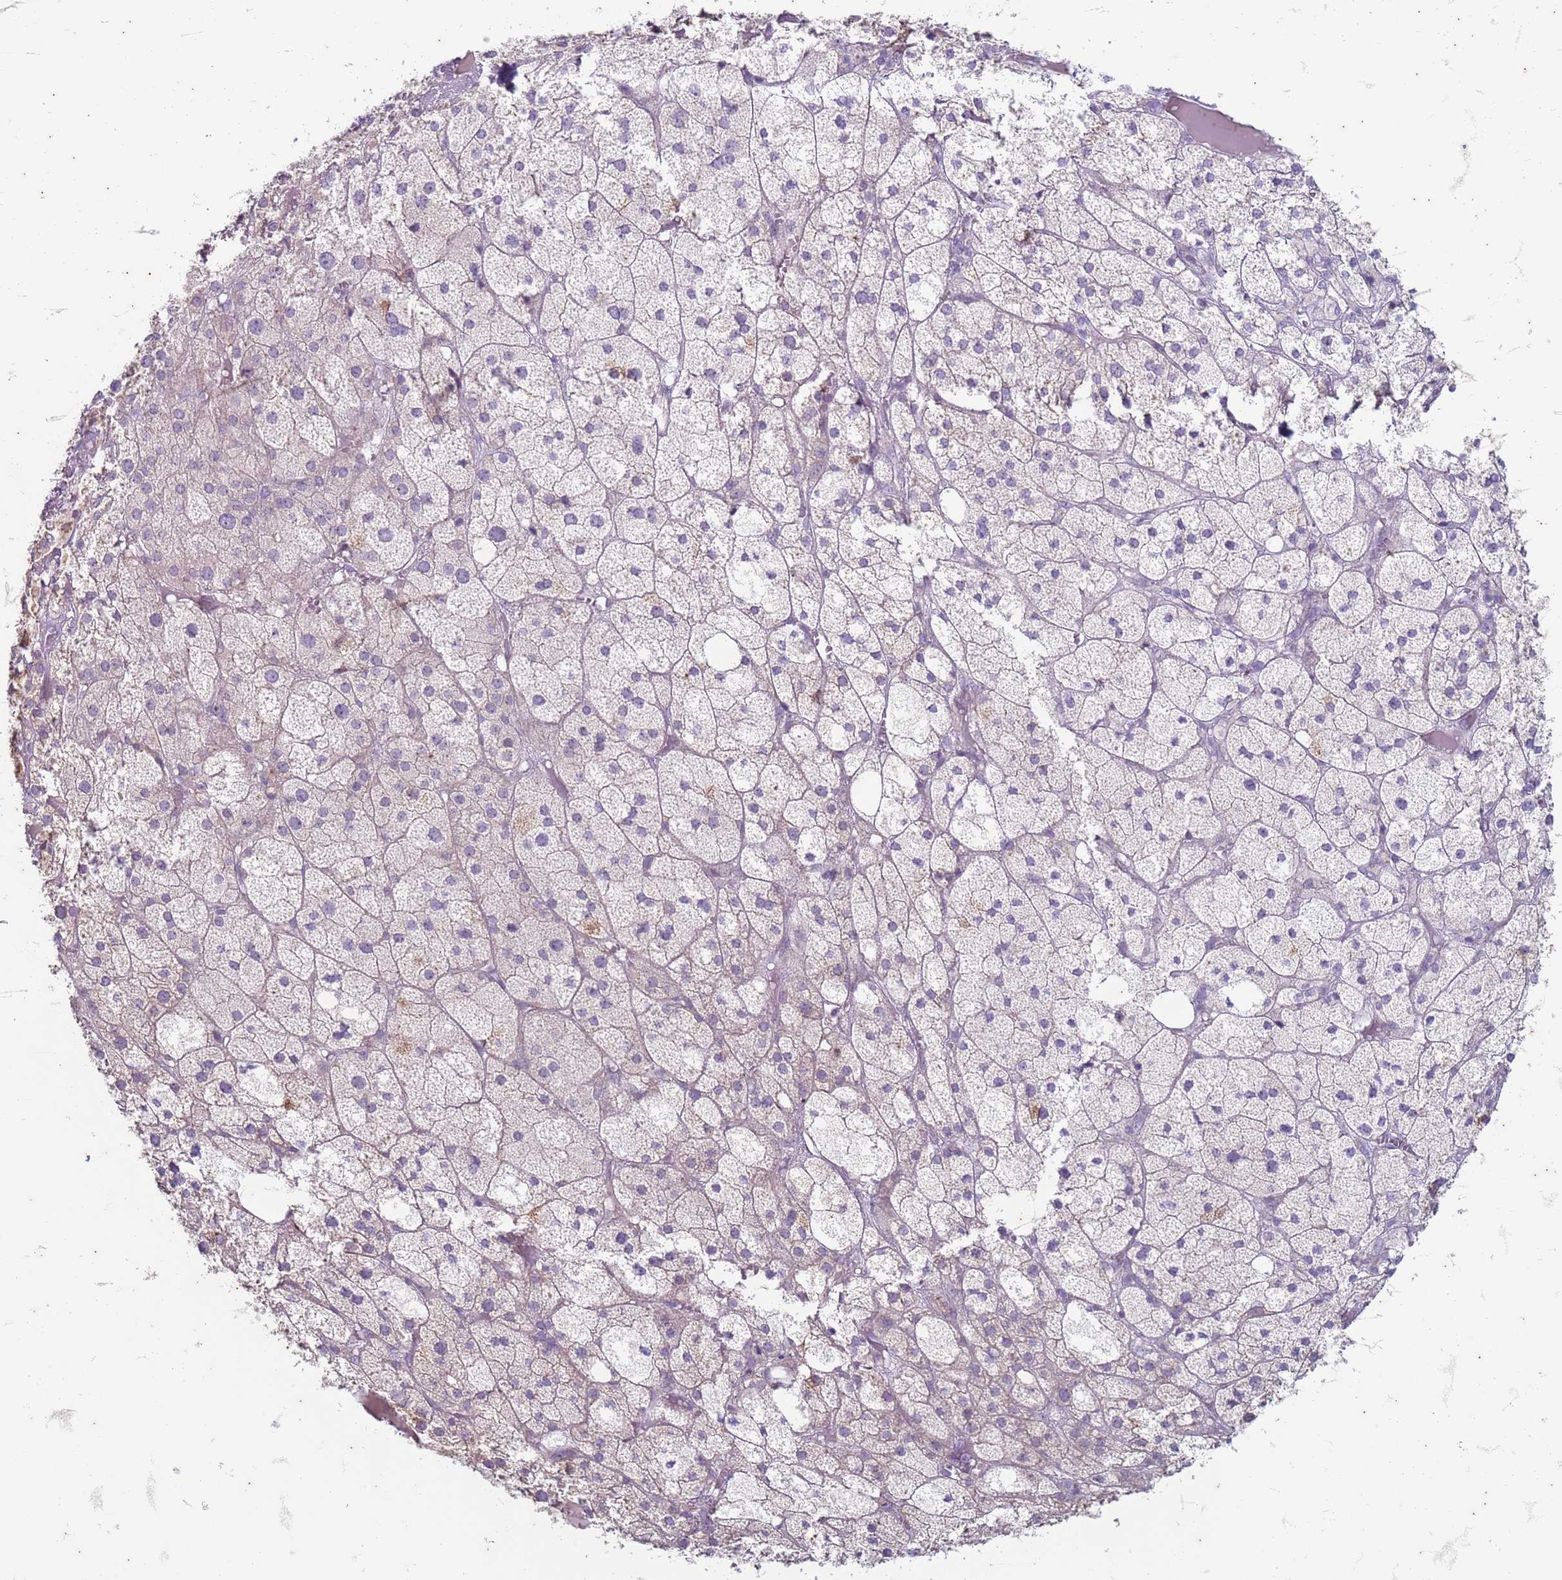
{"staining": {"intensity": "weak", "quantity": "<25%", "location": "cytoplasmic/membranous"}, "tissue": "adrenal gland", "cell_type": "Glandular cells", "image_type": "normal", "snomed": [{"axis": "morphology", "description": "Normal tissue, NOS"}, {"axis": "topography", "description": "Adrenal gland"}], "caption": "Immunohistochemical staining of normal adrenal gland displays no significant staining in glandular cells.", "gene": "SUCO", "patient": {"sex": "female", "age": 61}}